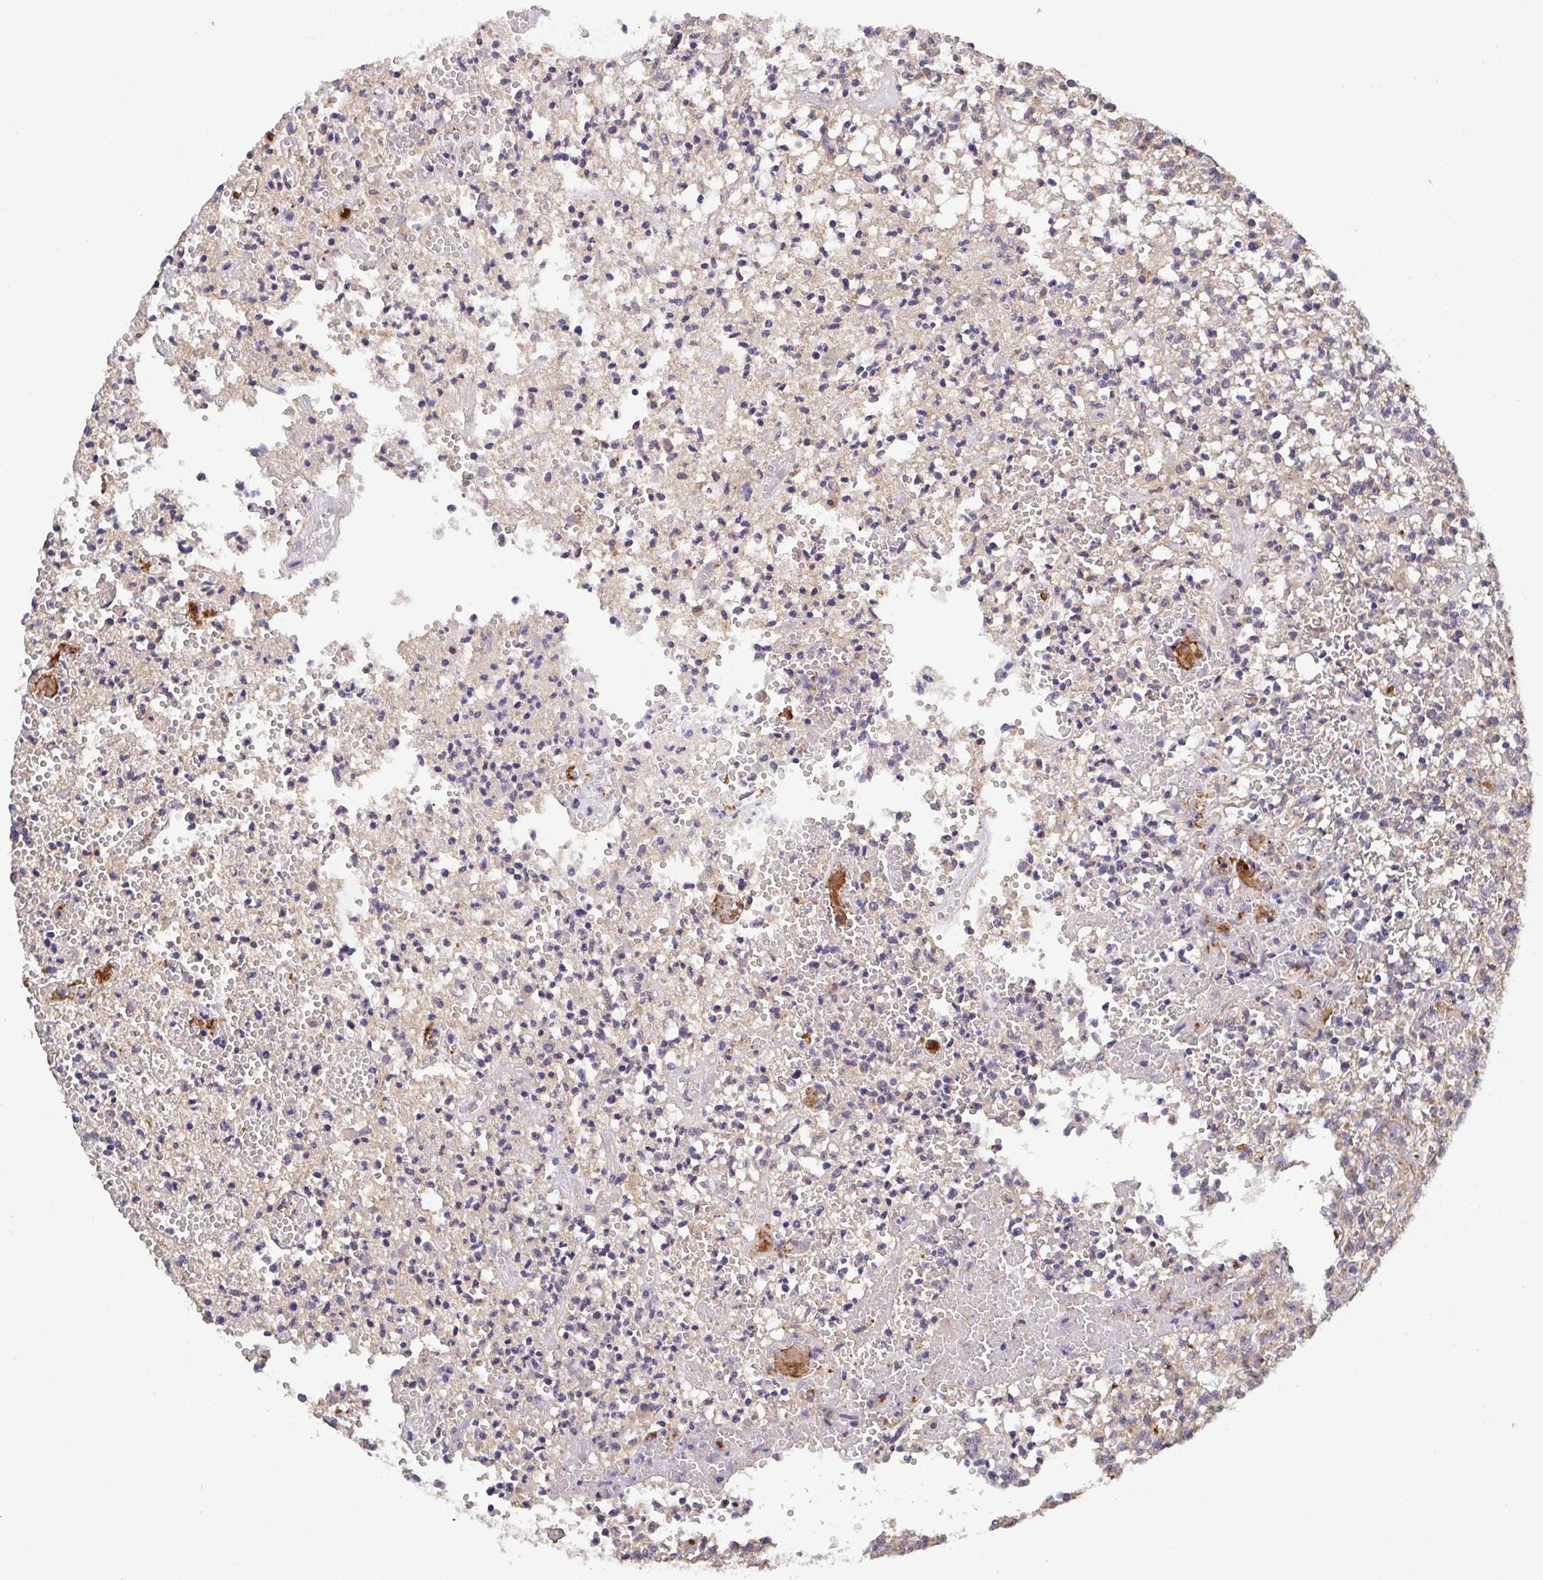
{"staining": {"intensity": "moderate", "quantity": "<25%", "location": "cytoplasmic/membranous"}, "tissue": "glioma", "cell_type": "Tumor cells", "image_type": "cancer", "snomed": [{"axis": "morphology", "description": "Glioma, malignant, Low grade"}, {"axis": "topography", "description": "Brain"}], "caption": "Protein staining of glioma tissue shows moderate cytoplasmic/membranous staining in about <25% of tumor cells. The staining was performed using DAB, with brown indicating positive protein expression. Nuclei are stained blue with hematoxylin.", "gene": "TM9SF4", "patient": {"sex": "male", "age": 64}}